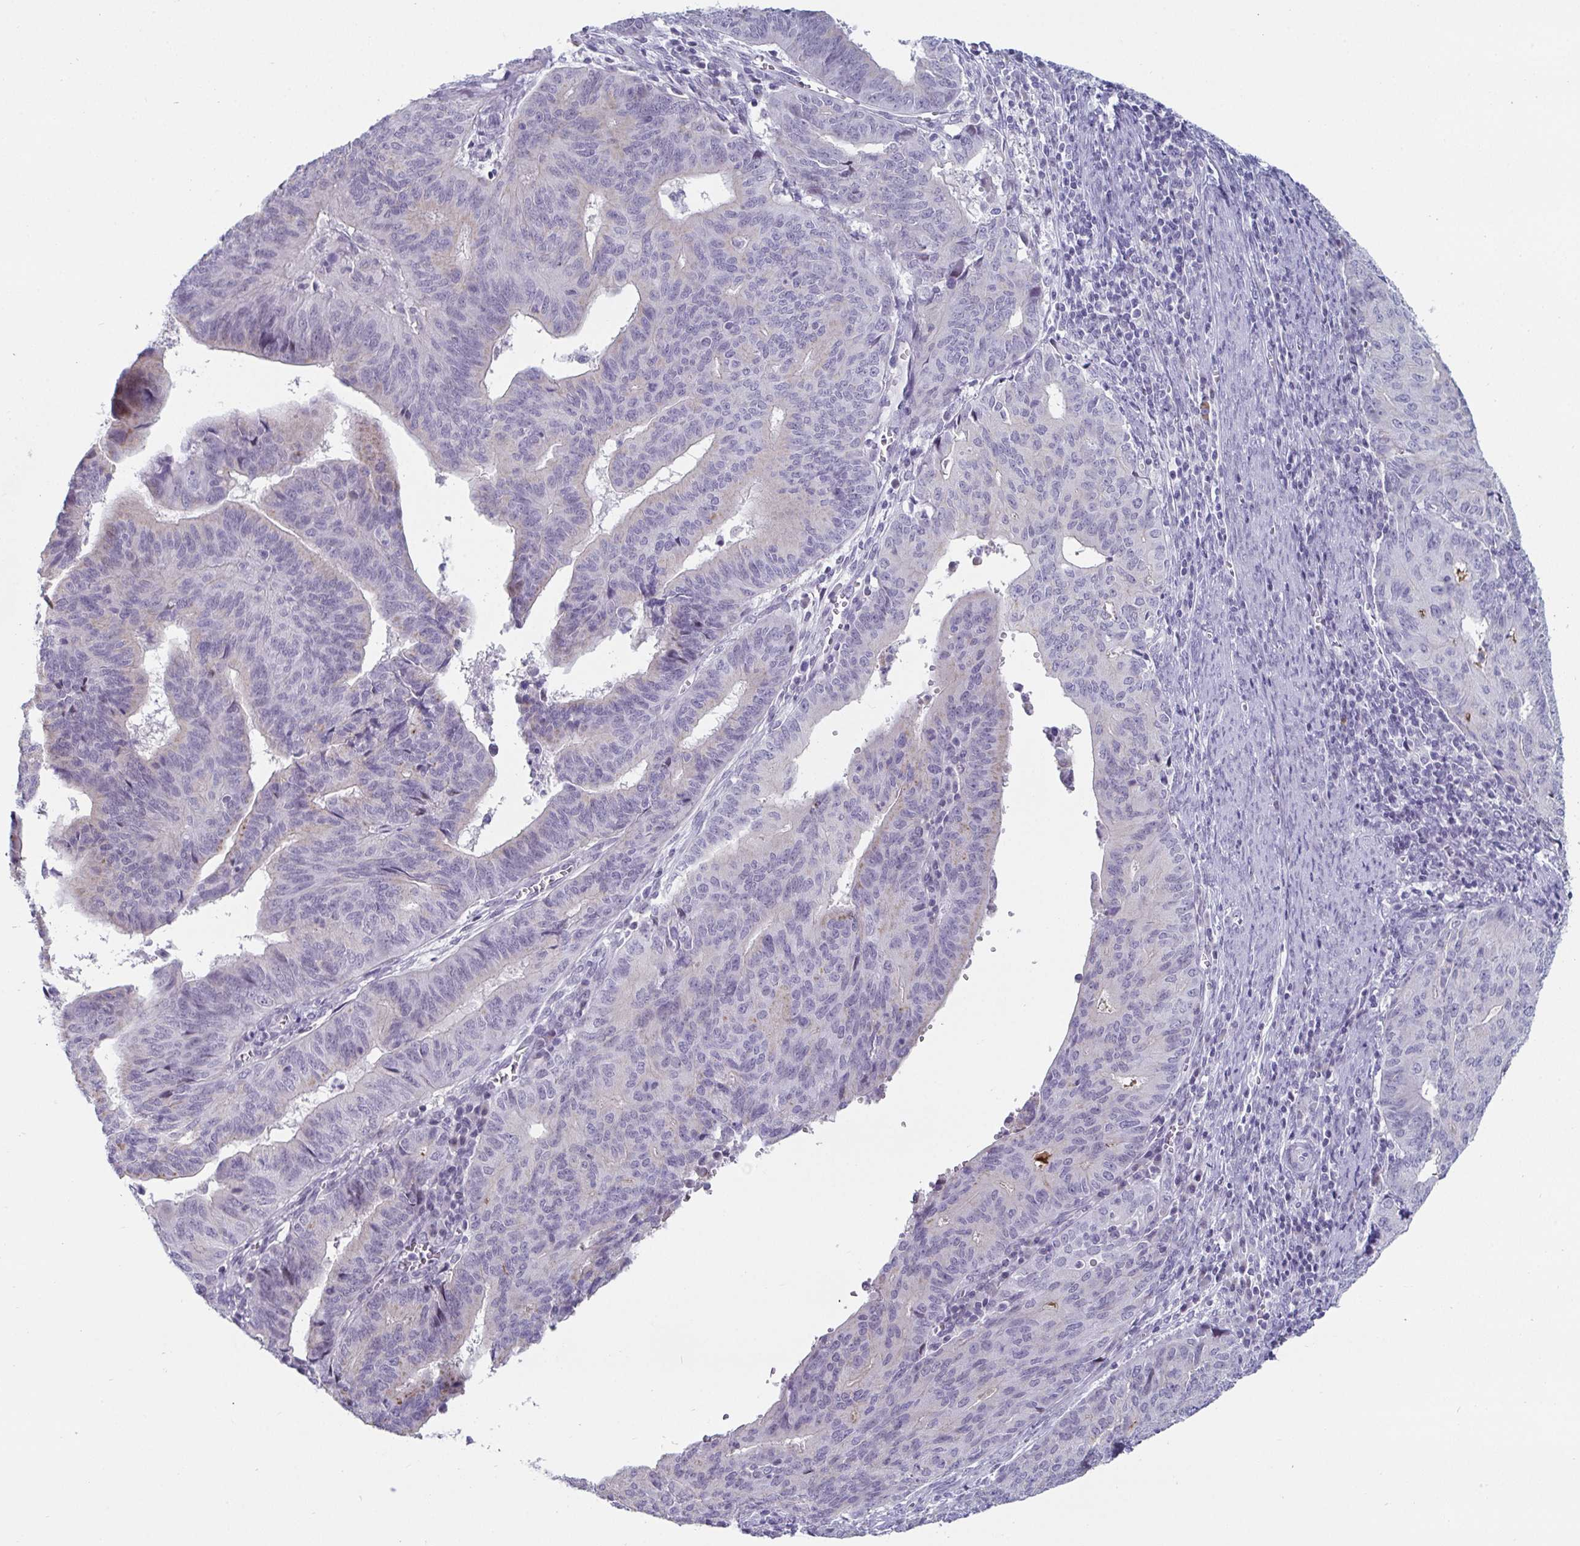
{"staining": {"intensity": "negative", "quantity": "none", "location": "none"}, "tissue": "endometrial cancer", "cell_type": "Tumor cells", "image_type": "cancer", "snomed": [{"axis": "morphology", "description": "Adenocarcinoma, NOS"}, {"axis": "topography", "description": "Endometrium"}], "caption": "Immunohistochemistry (IHC) of adenocarcinoma (endometrial) reveals no positivity in tumor cells.", "gene": "VSIG10L", "patient": {"sex": "female", "age": 65}}